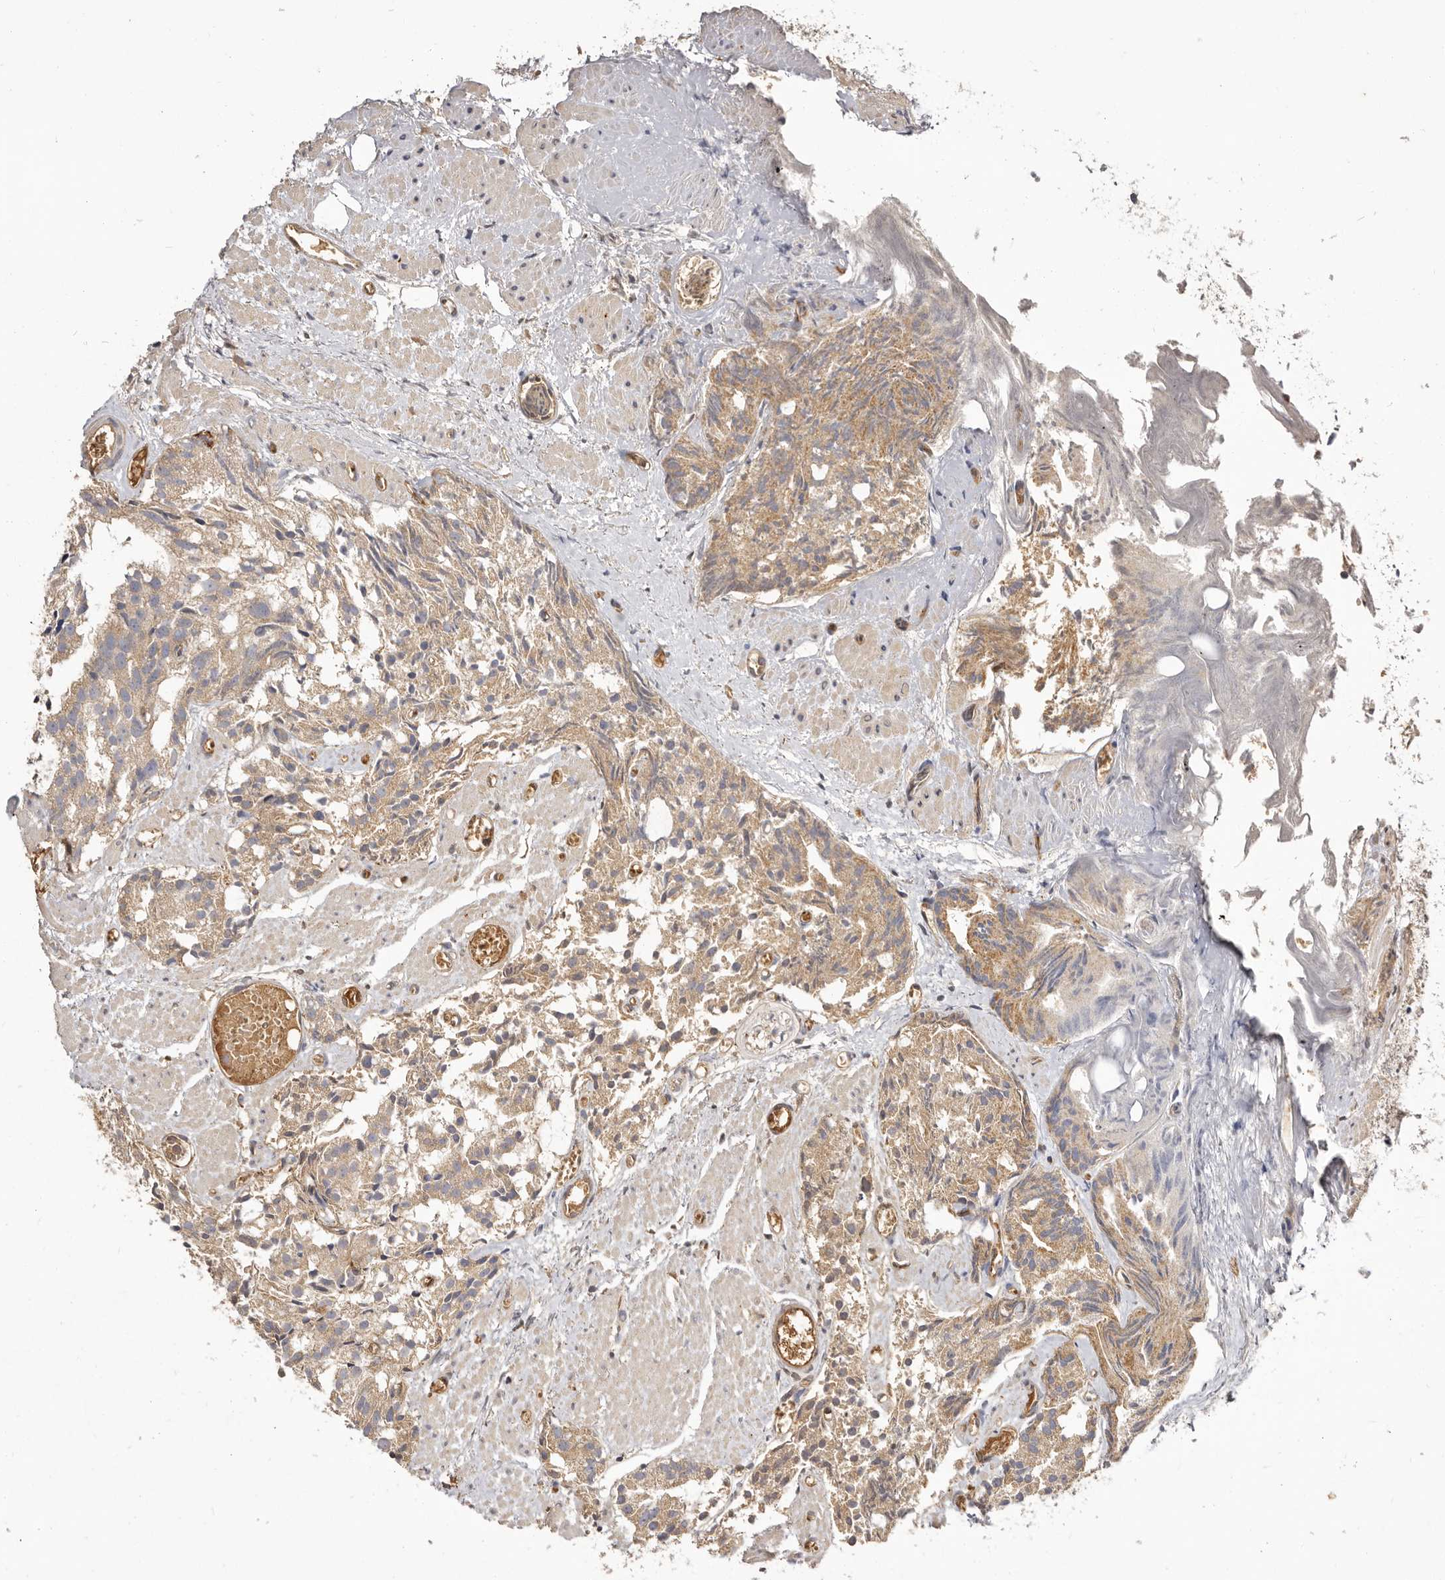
{"staining": {"intensity": "moderate", "quantity": ">75%", "location": "cytoplasmic/membranous"}, "tissue": "prostate cancer", "cell_type": "Tumor cells", "image_type": "cancer", "snomed": [{"axis": "morphology", "description": "Adenocarcinoma, Low grade"}, {"axis": "topography", "description": "Prostate"}], "caption": "DAB immunohistochemical staining of prostate low-grade adenocarcinoma displays moderate cytoplasmic/membranous protein expression in approximately >75% of tumor cells.", "gene": "ADAMTS9", "patient": {"sex": "male", "age": 88}}